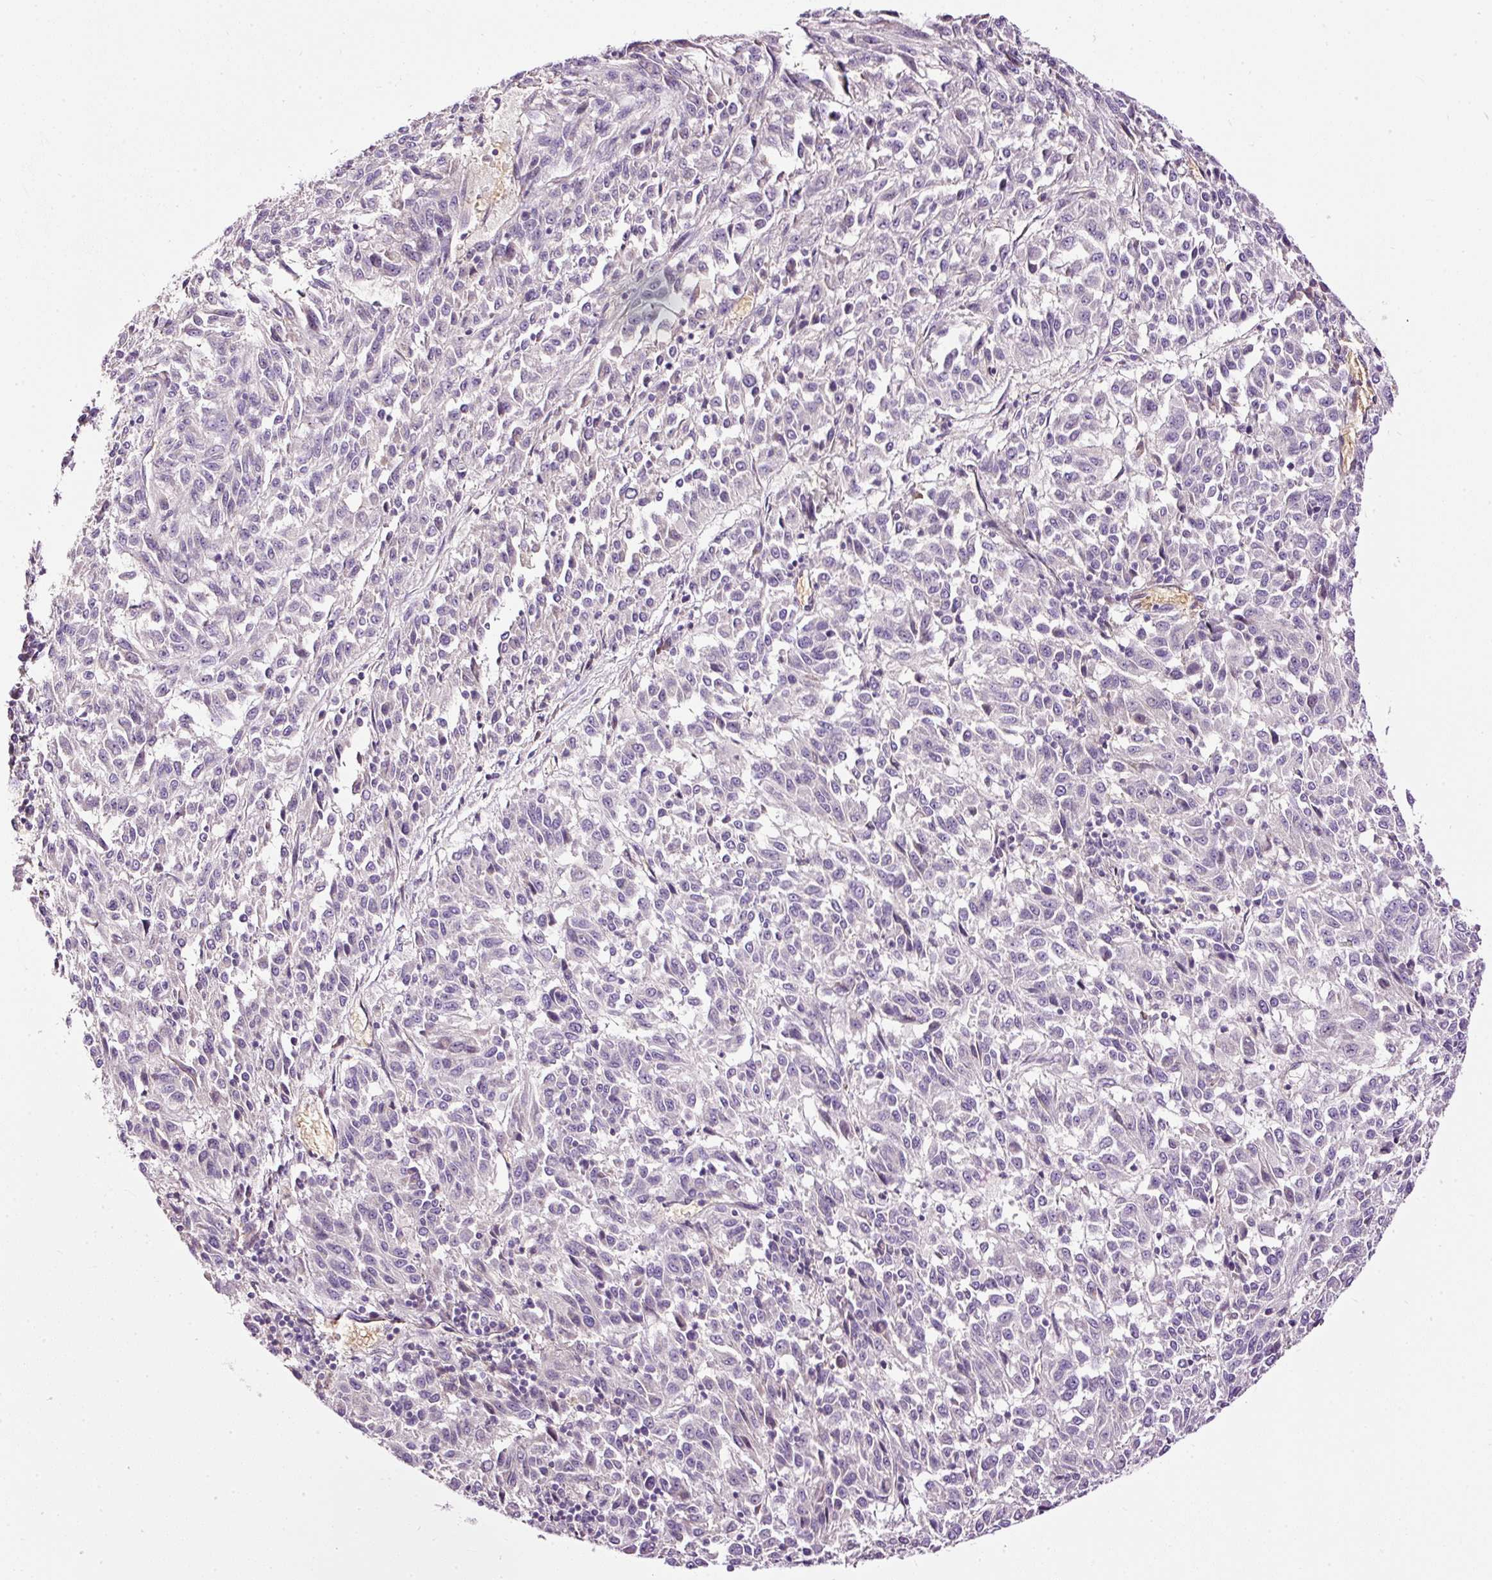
{"staining": {"intensity": "negative", "quantity": "none", "location": "none"}, "tissue": "melanoma", "cell_type": "Tumor cells", "image_type": "cancer", "snomed": [{"axis": "morphology", "description": "Malignant melanoma, Metastatic site"}, {"axis": "topography", "description": "Lung"}], "caption": "Malignant melanoma (metastatic site) was stained to show a protein in brown. There is no significant staining in tumor cells.", "gene": "USHBP1", "patient": {"sex": "male", "age": 64}}